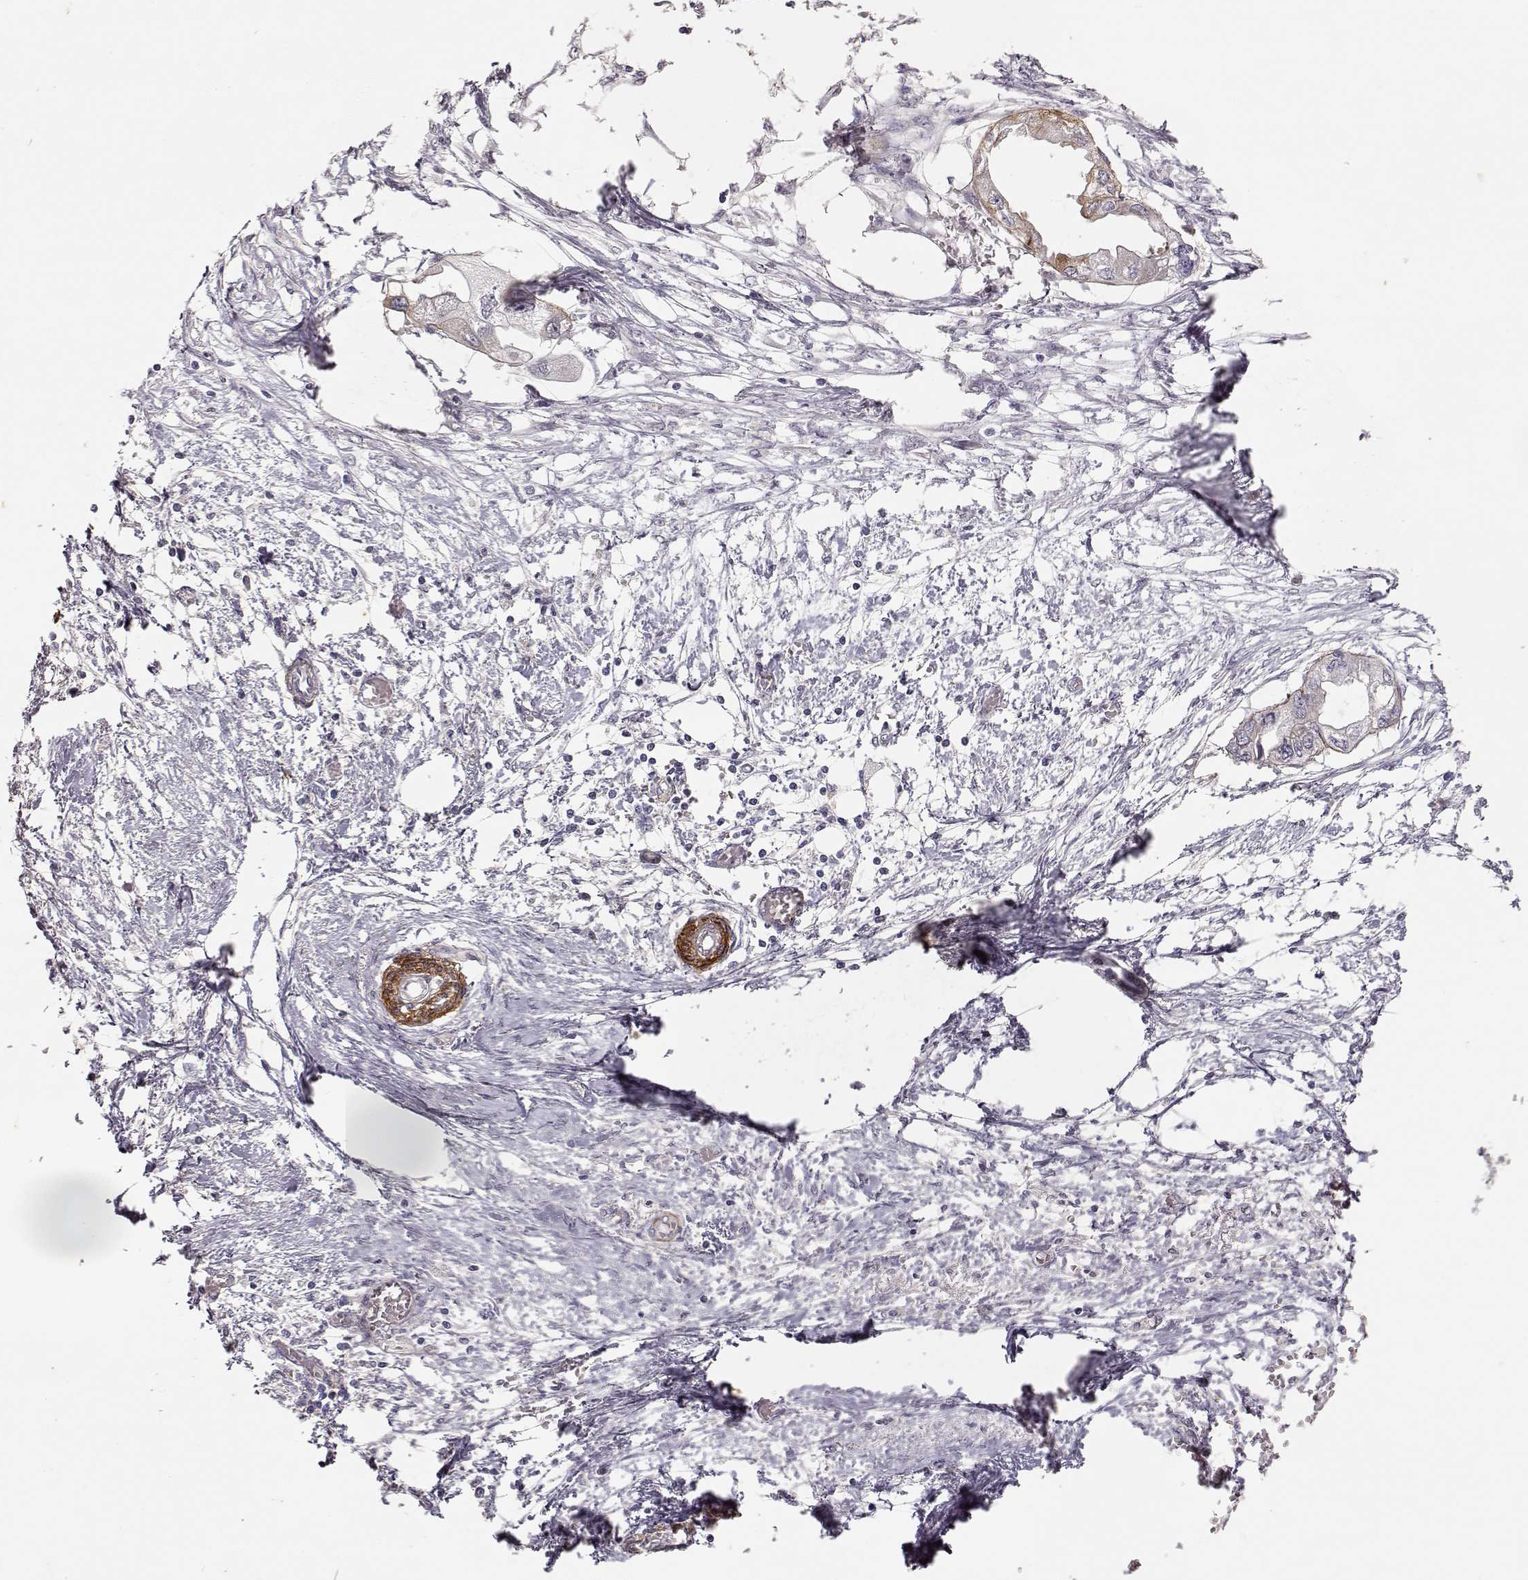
{"staining": {"intensity": "negative", "quantity": "none", "location": "none"}, "tissue": "endometrial cancer", "cell_type": "Tumor cells", "image_type": "cancer", "snomed": [{"axis": "morphology", "description": "Adenocarcinoma, NOS"}, {"axis": "morphology", "description": "Adenocarcinoma, metastatic, NOS"}, {"axis": "topography", "description": "Adipose tissue"}, {"axis": "topography", "description": "Endometrium"}], "caption": "Histopathology image shows no significant protein staining in tumor cells of metastatic adenocarcinoma (endometrial).", "gene": "LAMA5", "patient": {"sex": "female", "age": 67}}